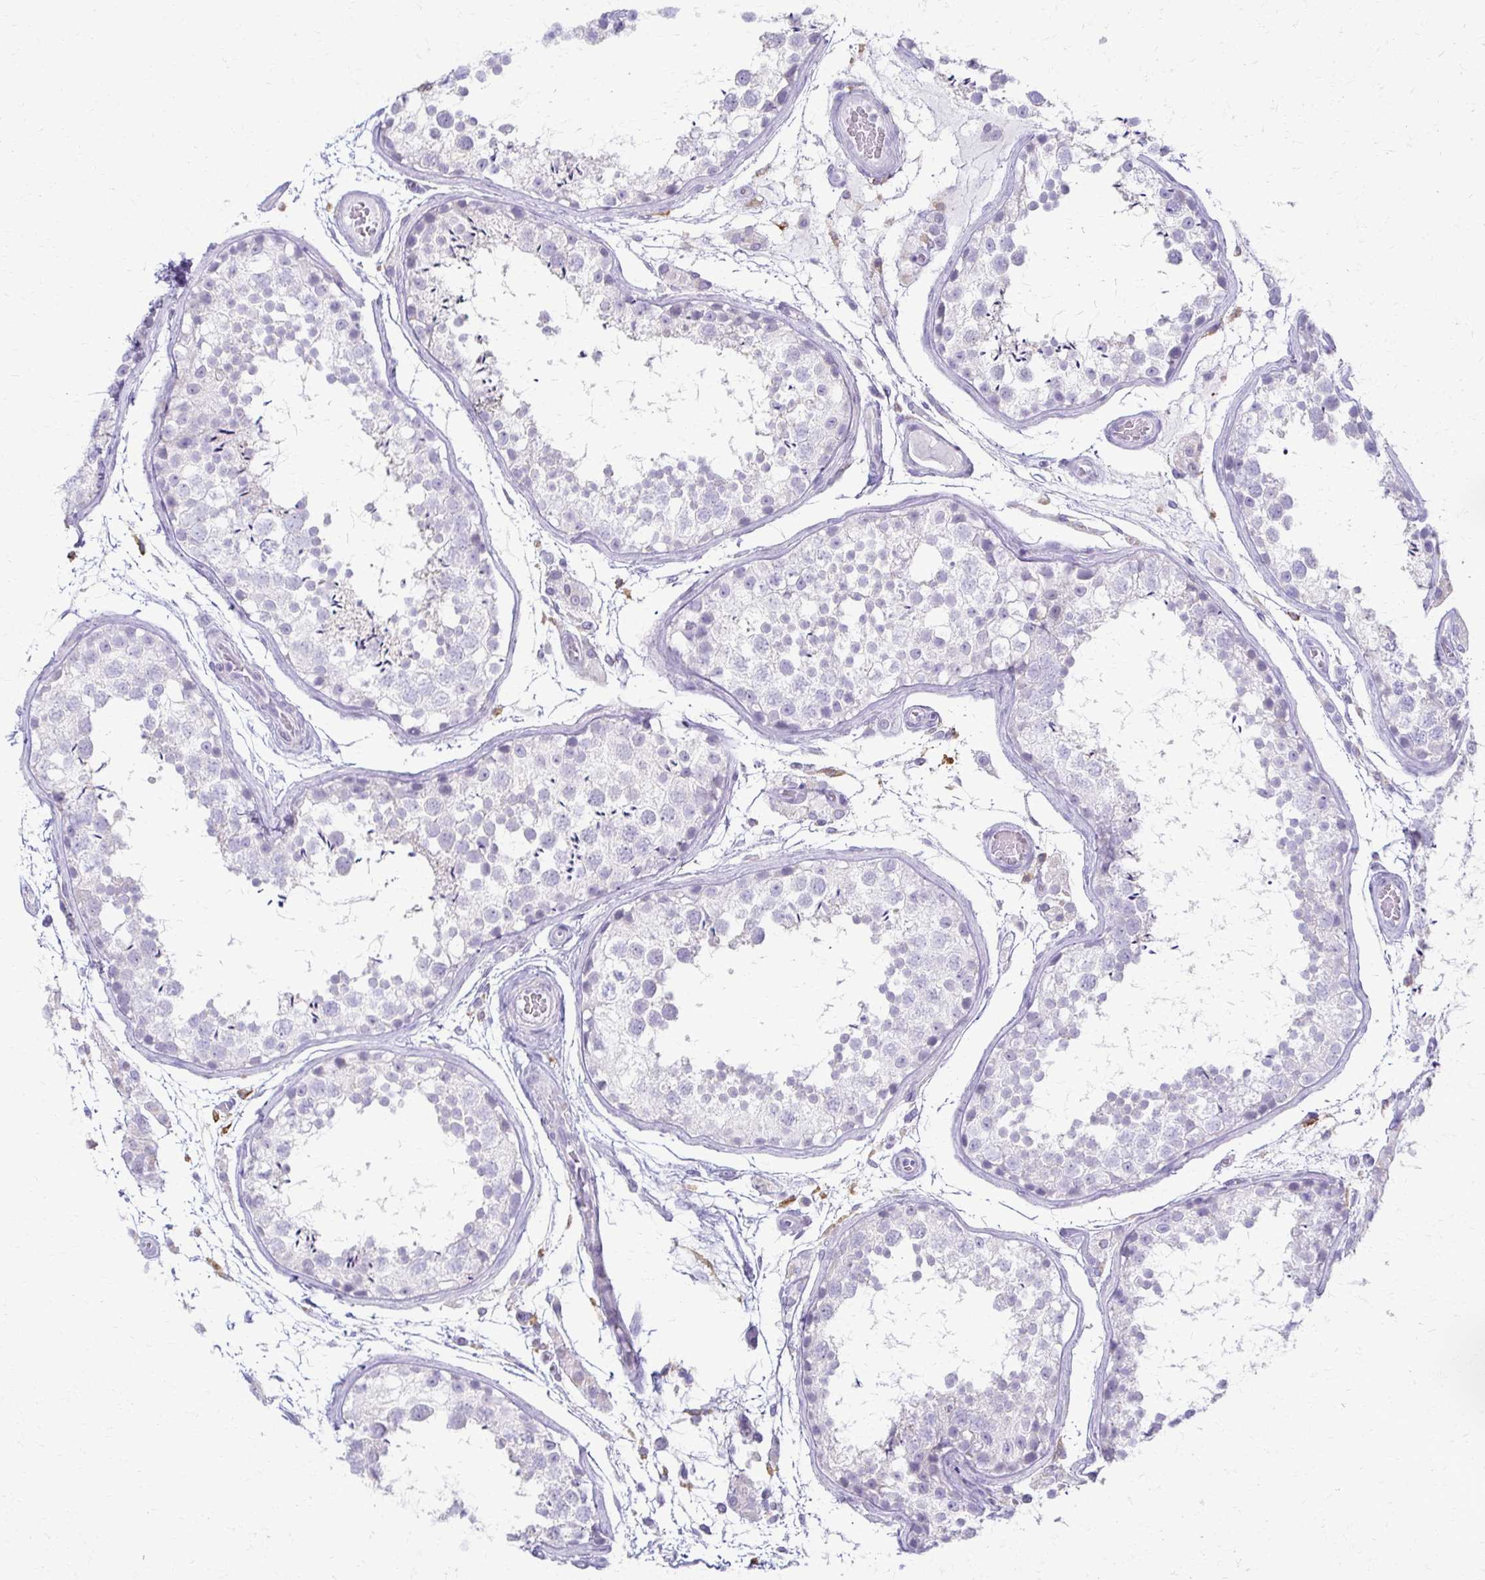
{"staining": {"intensity": "negative", "quantity": "none", "location": "none"}, "tissue": "testis", "cell_type": "Cells in seminiferous ducts", "image_type": "normal", "snomed": [{"axis": "morphology", "description": "Normal tissue, NOS"}, {"axis": "topography", "description": "Testis"}], "caption": "IHC image of benign human testis stained for a protein (brown), which displays no positivity in cells in seminiferous ducts.", "gene": "FCGR2A", "patient": {"sex": "male", "age": 29}}